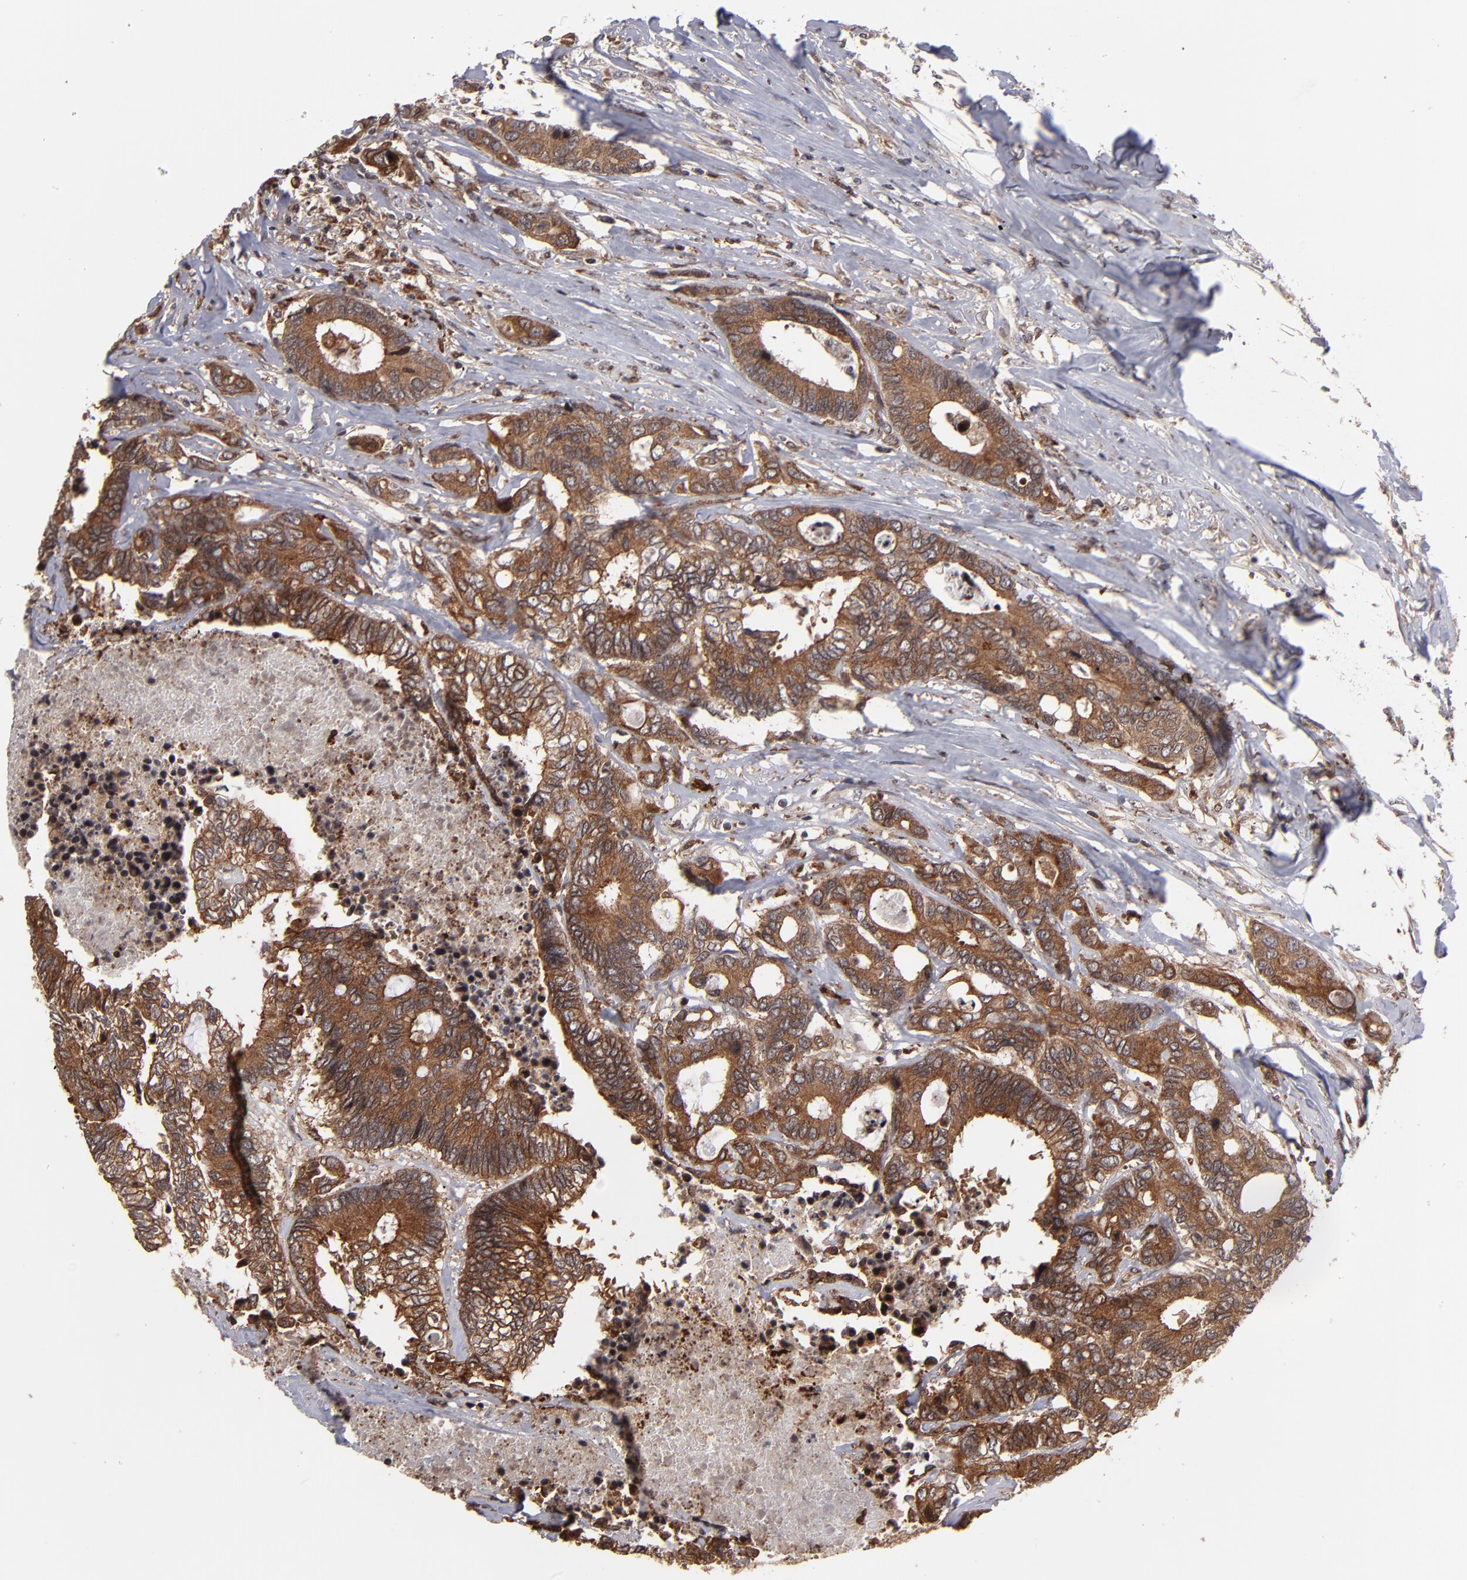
{"staining": {"intensity": "strong", "quantity": ">75%", "location": "cytoplasmic/membranous"}, "tissue": "colorectal cancer", "cell_type": "Tumor cells", "image_type": "cancer", "snomed": [{"axis": "morphology", "description": "Adenocarcinoma, NOS"}, {"axis": "topography", "description": "Rectum"}], "caption": "A high-resolution image shows immunohistochemistry (IHC) staining of colorectal cancer, which demonstrates strong cytoplasmic/membranous staining in approximately >75% of tumor cells. (brown staining indicates protein expression, while blue staining denotes nuclei).", "gene": "RGS6", "patient": {"sex": "male", "age": 55}}